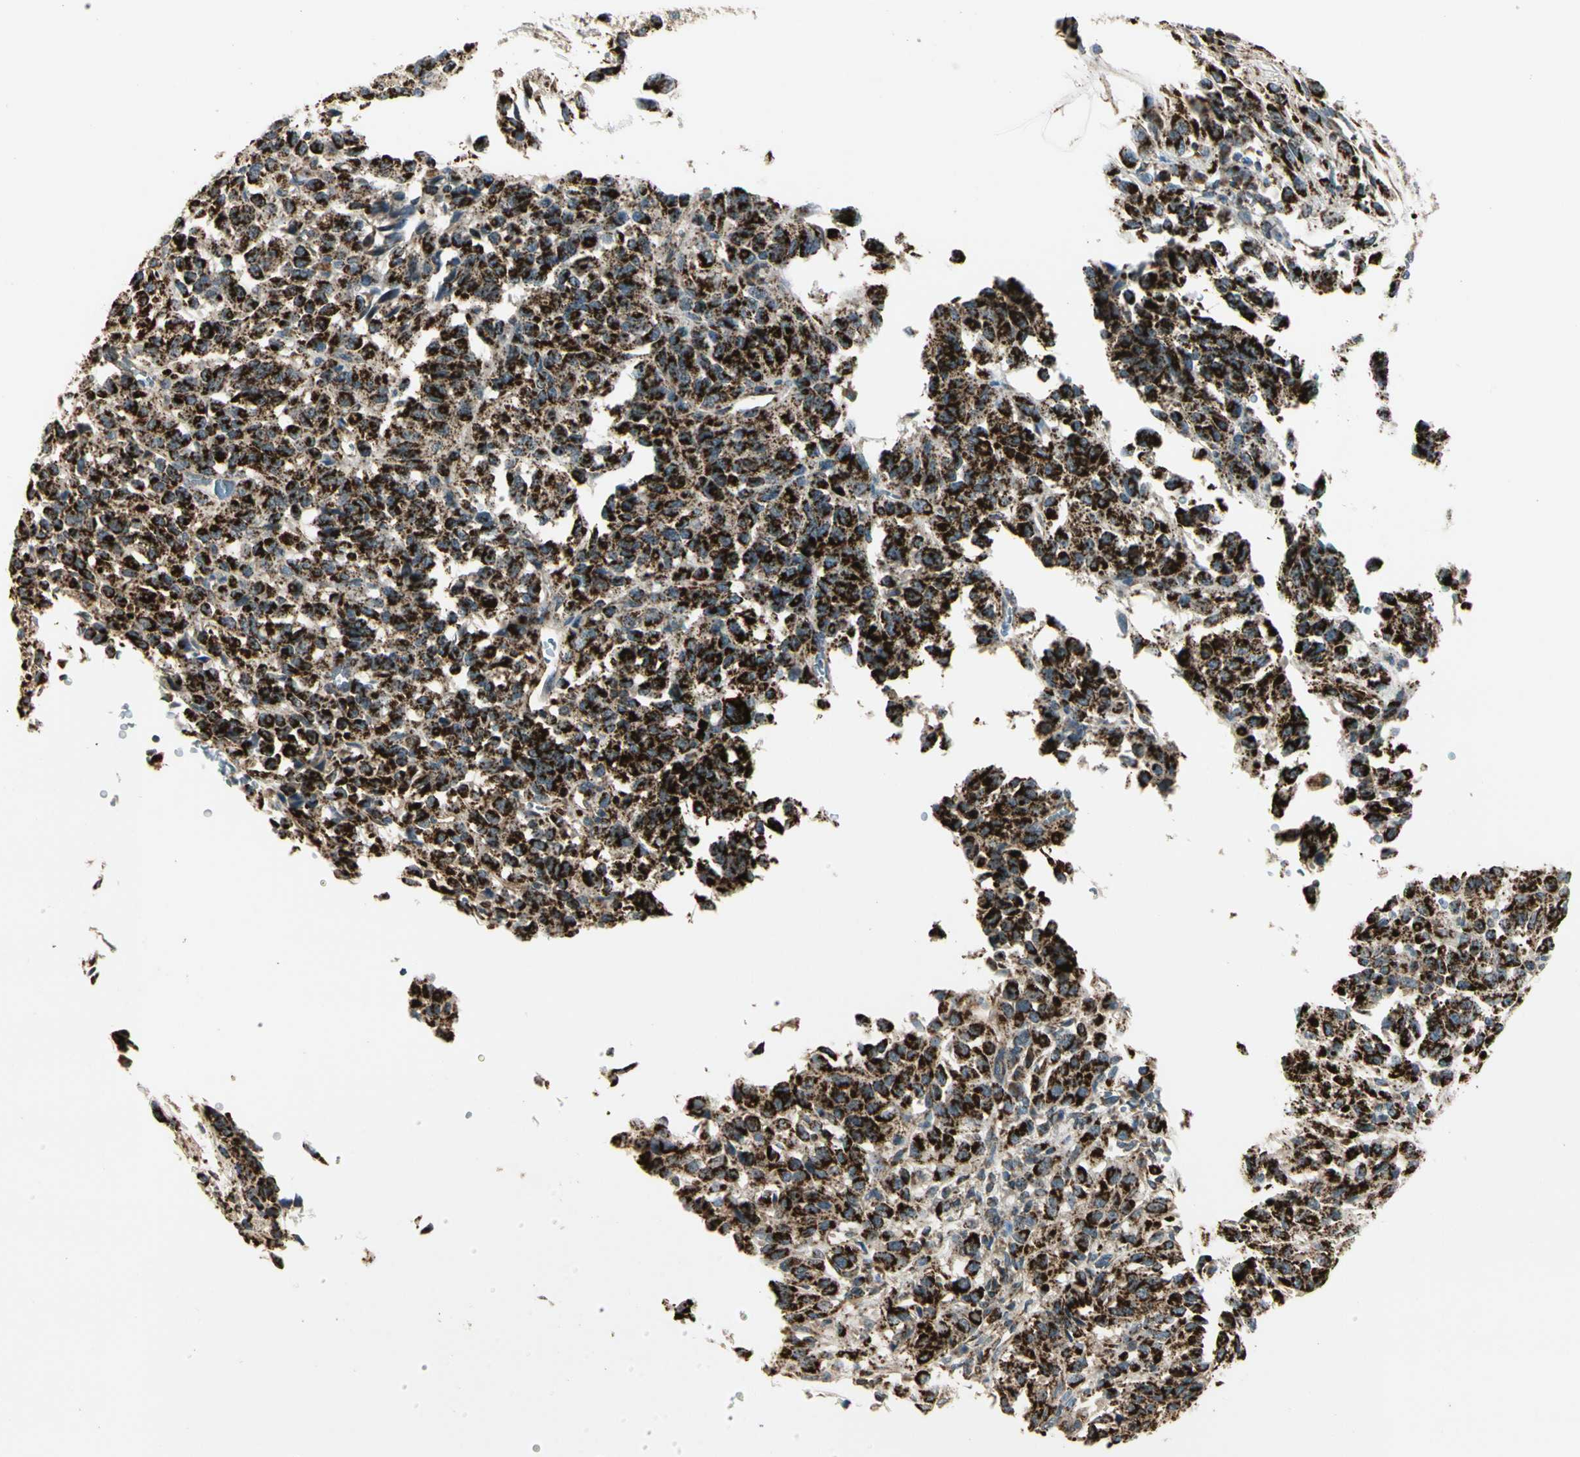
{"staining": {"intensity": "strong", "quantity": ">75%", "location": "cytoplasmic/membranous"}, "tissue": "melanoma", "cell_type": "Tumor cells", "image_type": "cancer", "snomed": [{"axis": "morphology", "description": "Malignant melanoma, Metastatic site"}, {"axis": "topography", "description": "Lung"}], "caption": "IHC micrograph of malignant melanoma (metastatic site) stained for a protein (brown), which displays high levels of strong cytoplasmic/membranous staining in about >75% of tumor cells.", "gene": "EPHB3", "patient": {"sex": "male", "age": 64}}